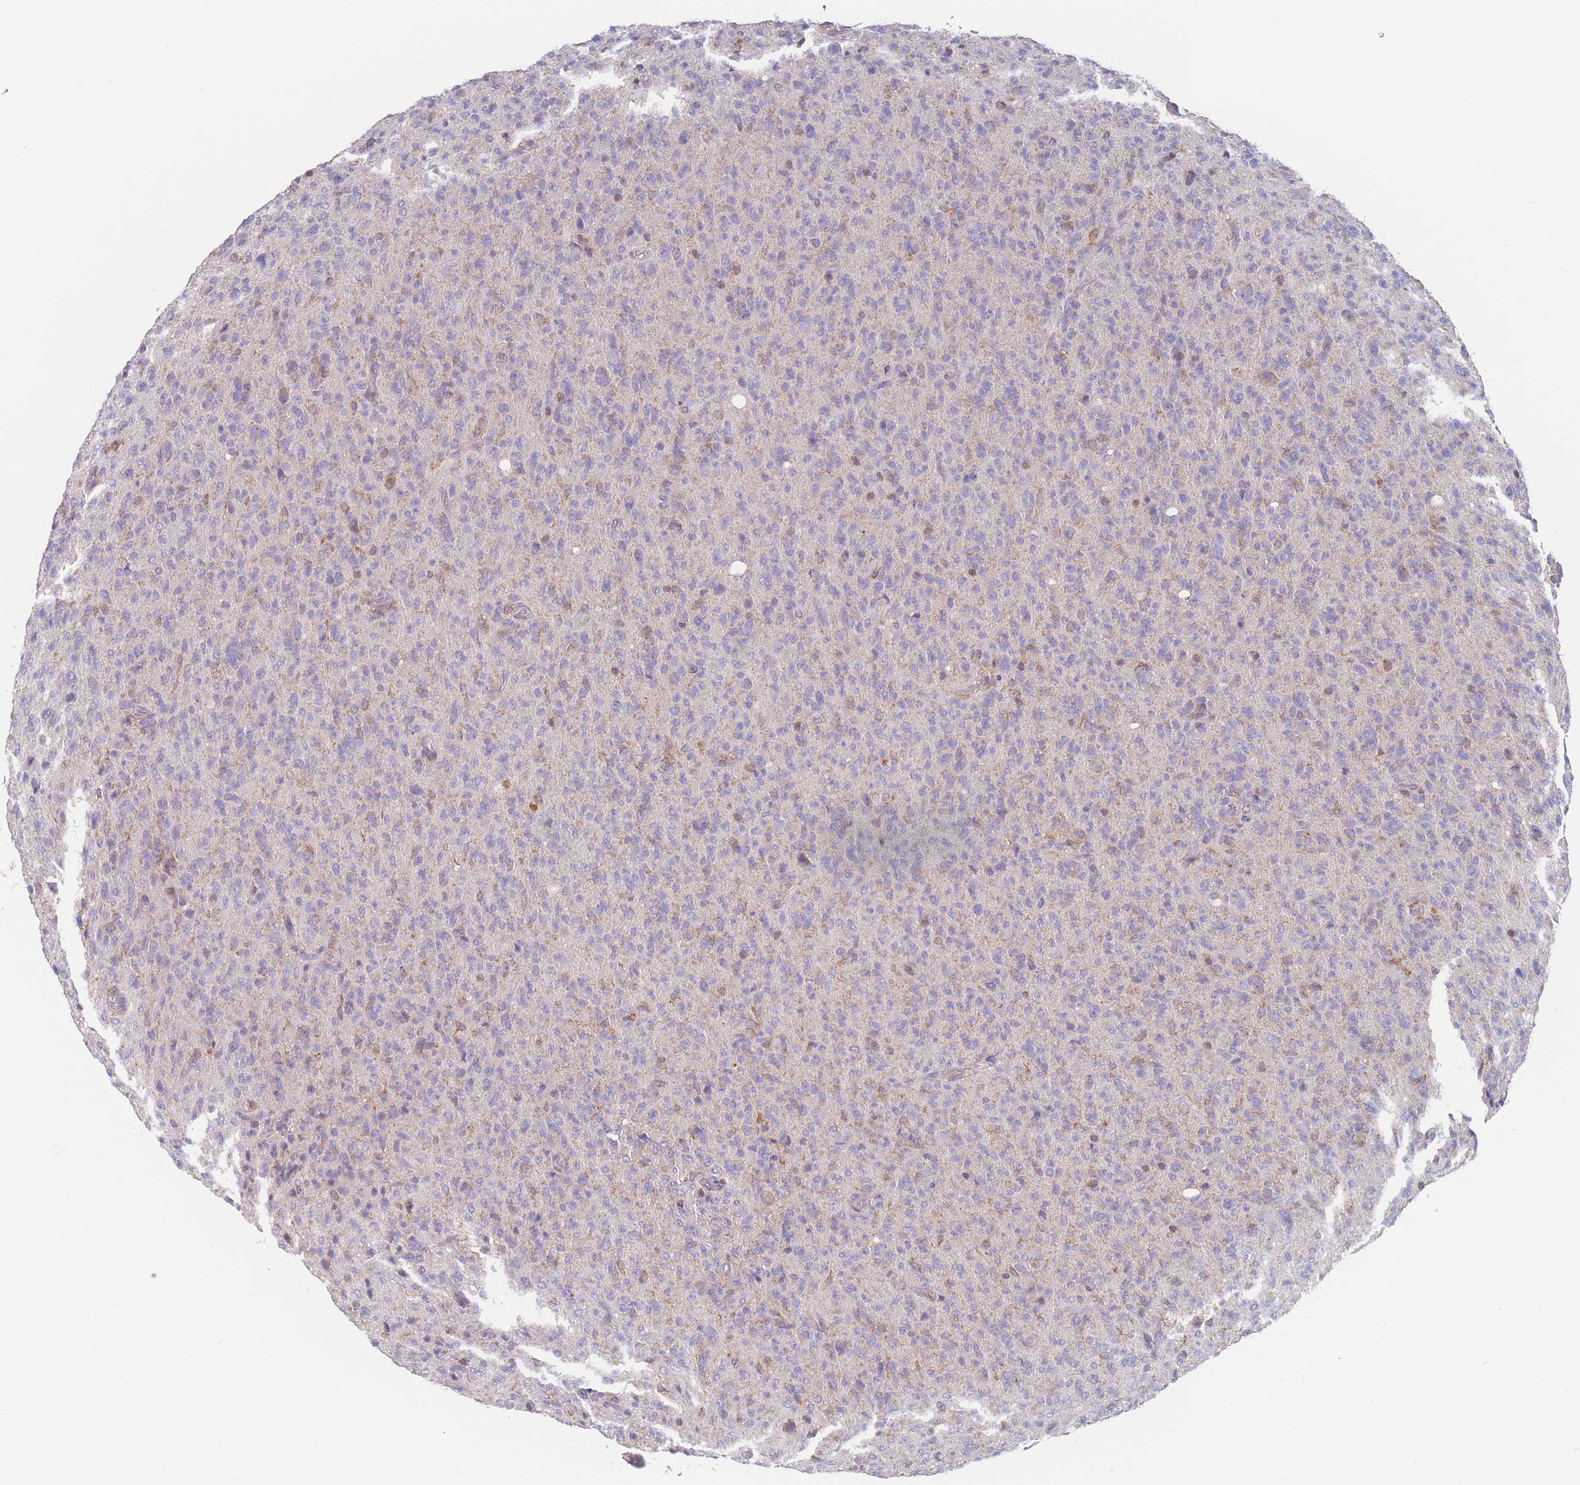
{"staining": {"intensity": "negative", "quantity": "none", "location": "none"}, "tissue": "glioma", "cell_type": "Tumor cells", "image_type": "cancer", "snomed": [{"axis": "morphology", "description": "Glioma, malignant, High grade"}, {"axis": "topography", "description": "Brain"}], "caption": "Tumor cells are negative for brown protein staining in malignant high-grade glioma. (IHC, brightfield microscopy, high magnification).", "gene": "ADH1A", "patient": {"sex": "female", "age": 57}}